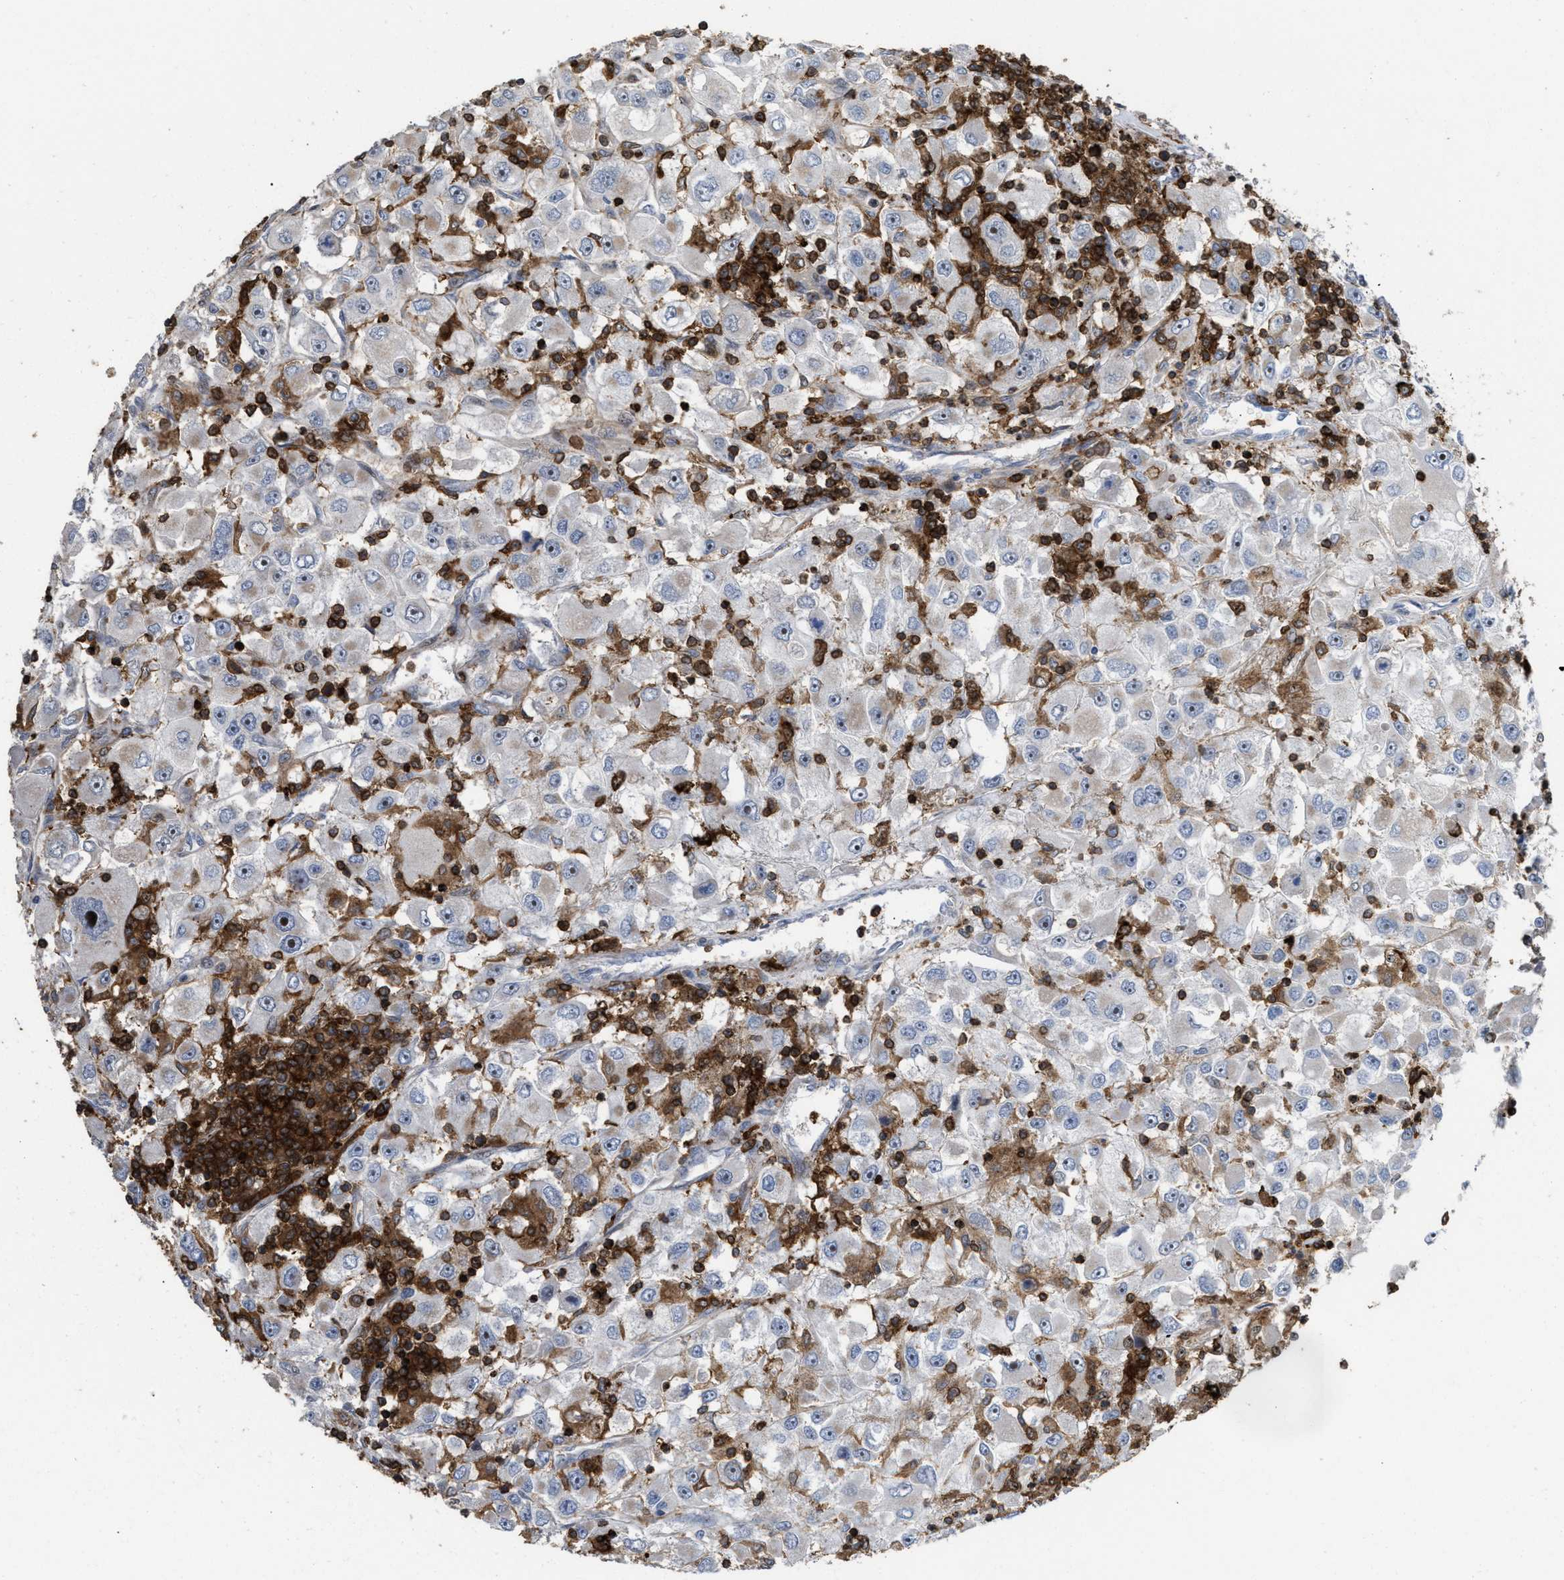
{"staining": {"intensity": "negative", "quantity": "none", "location": "none"}, "tissue": "renal cancer", "cell_type": "Tumor cells", "image_type": "cancer", "snomed": [{"axis": "morphology", "description": "Adenocarcinoma, NOS"}, {"axis": "topography", "description": "Kidney"}], "caption": "Immunohistochemistry (IHC) micrograph of human renal adenocarcinoma stained for a protein (brown), which displays no expression in tumor cells.", "gene": "PTPRE", "patient": {"sex": "female", "age": 52}}